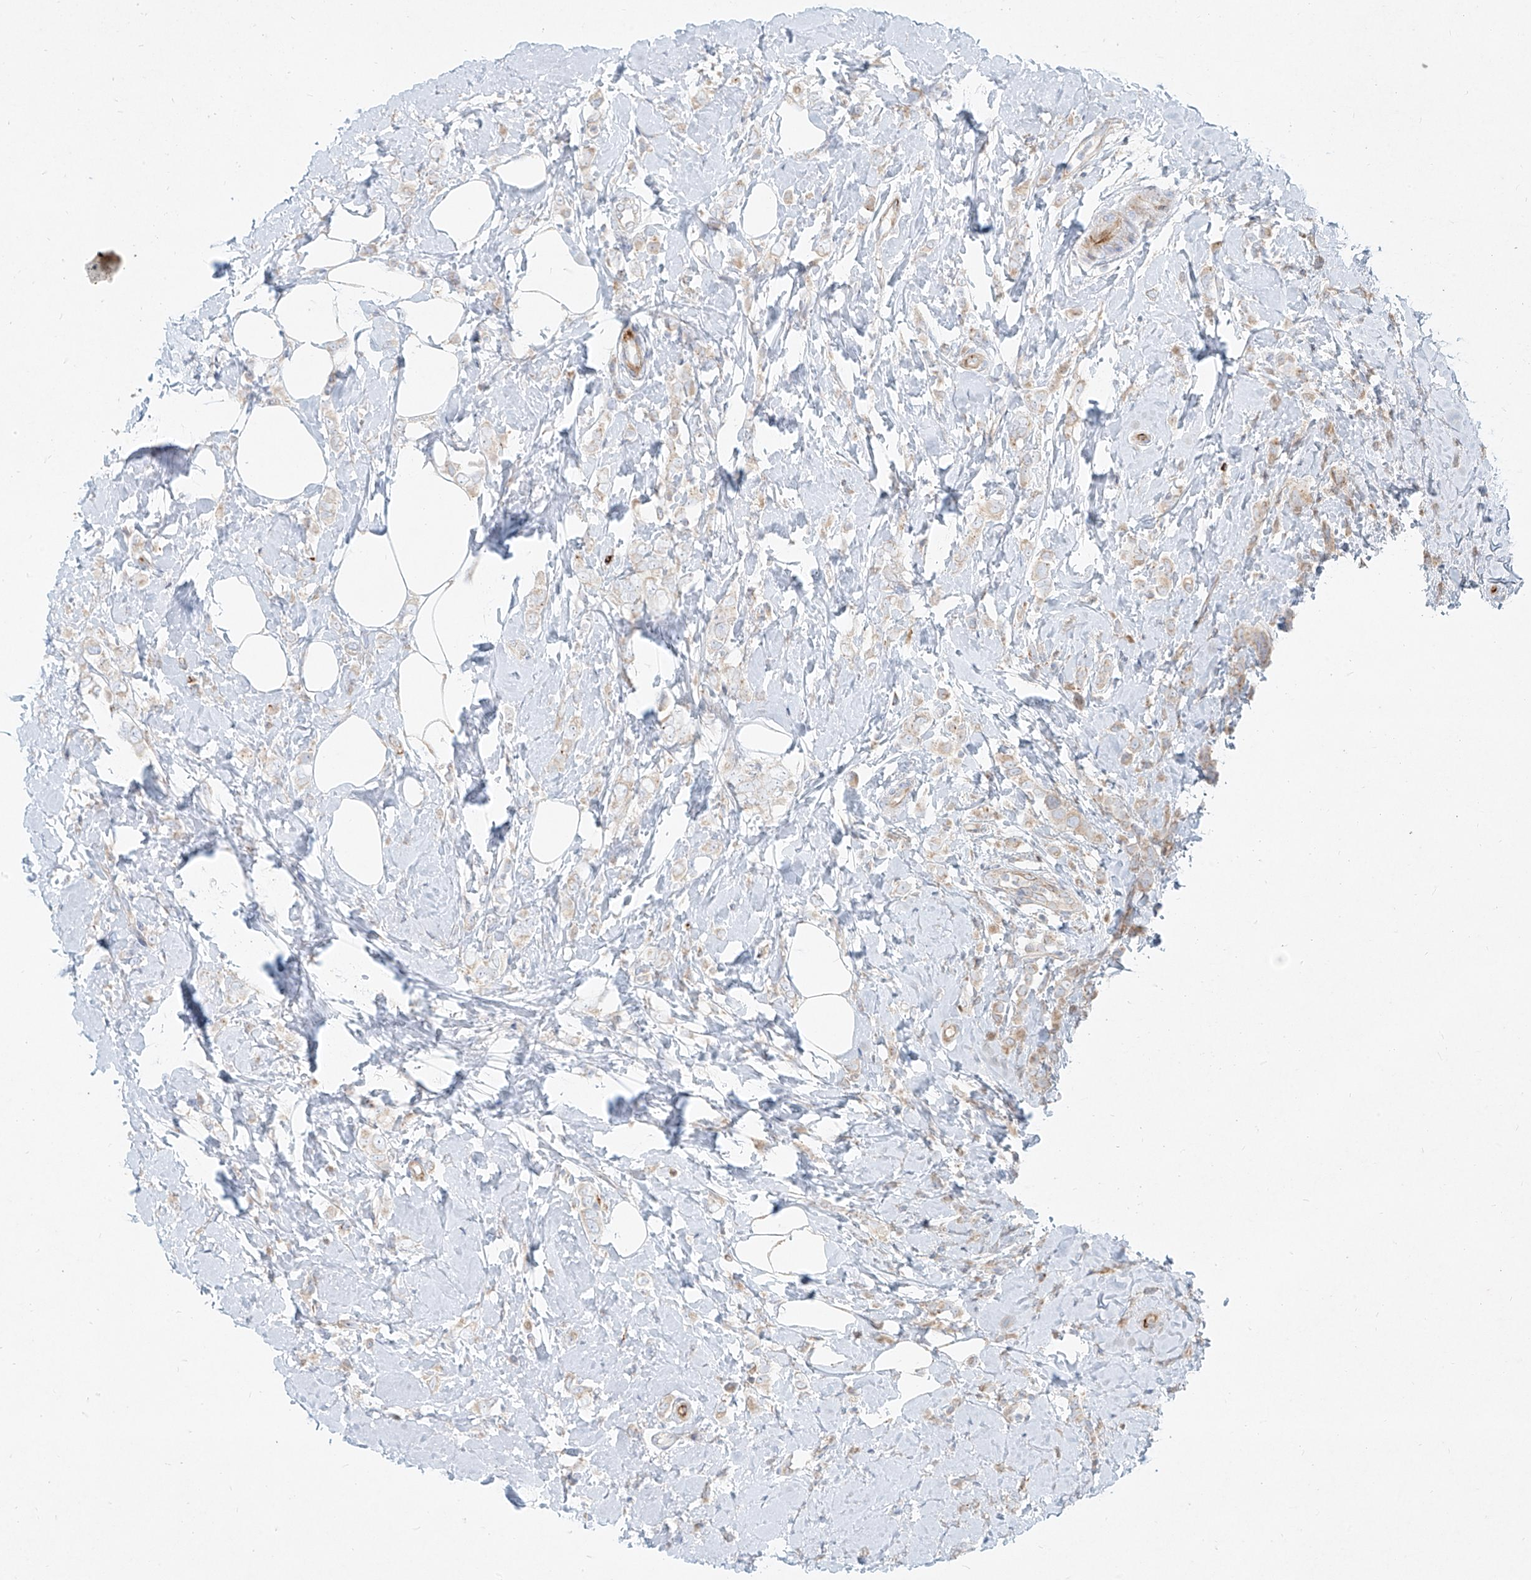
{"staining": {"intensity": "weak", "quantity": "<25%", "location": "cytoplasmic/membranous"}, "tissue": "breast cancer", "cell_type": "Tumor cells", "image_type": "cancer", "snomed": [{"axis": "morphology", "description": "Lobular carcinoma"}, {"axis": "topography", "description": "Breast"}], "caption": "This micrograph is of lobular carcinoma (breast) stained with immunohistochemistry (IHC) to label a protein in brown with the nuclei are counter-stained blue. There is no positivity in tumor cells.", "gene": "MTX2", "patient": {"sex": "female", "age": 47}}